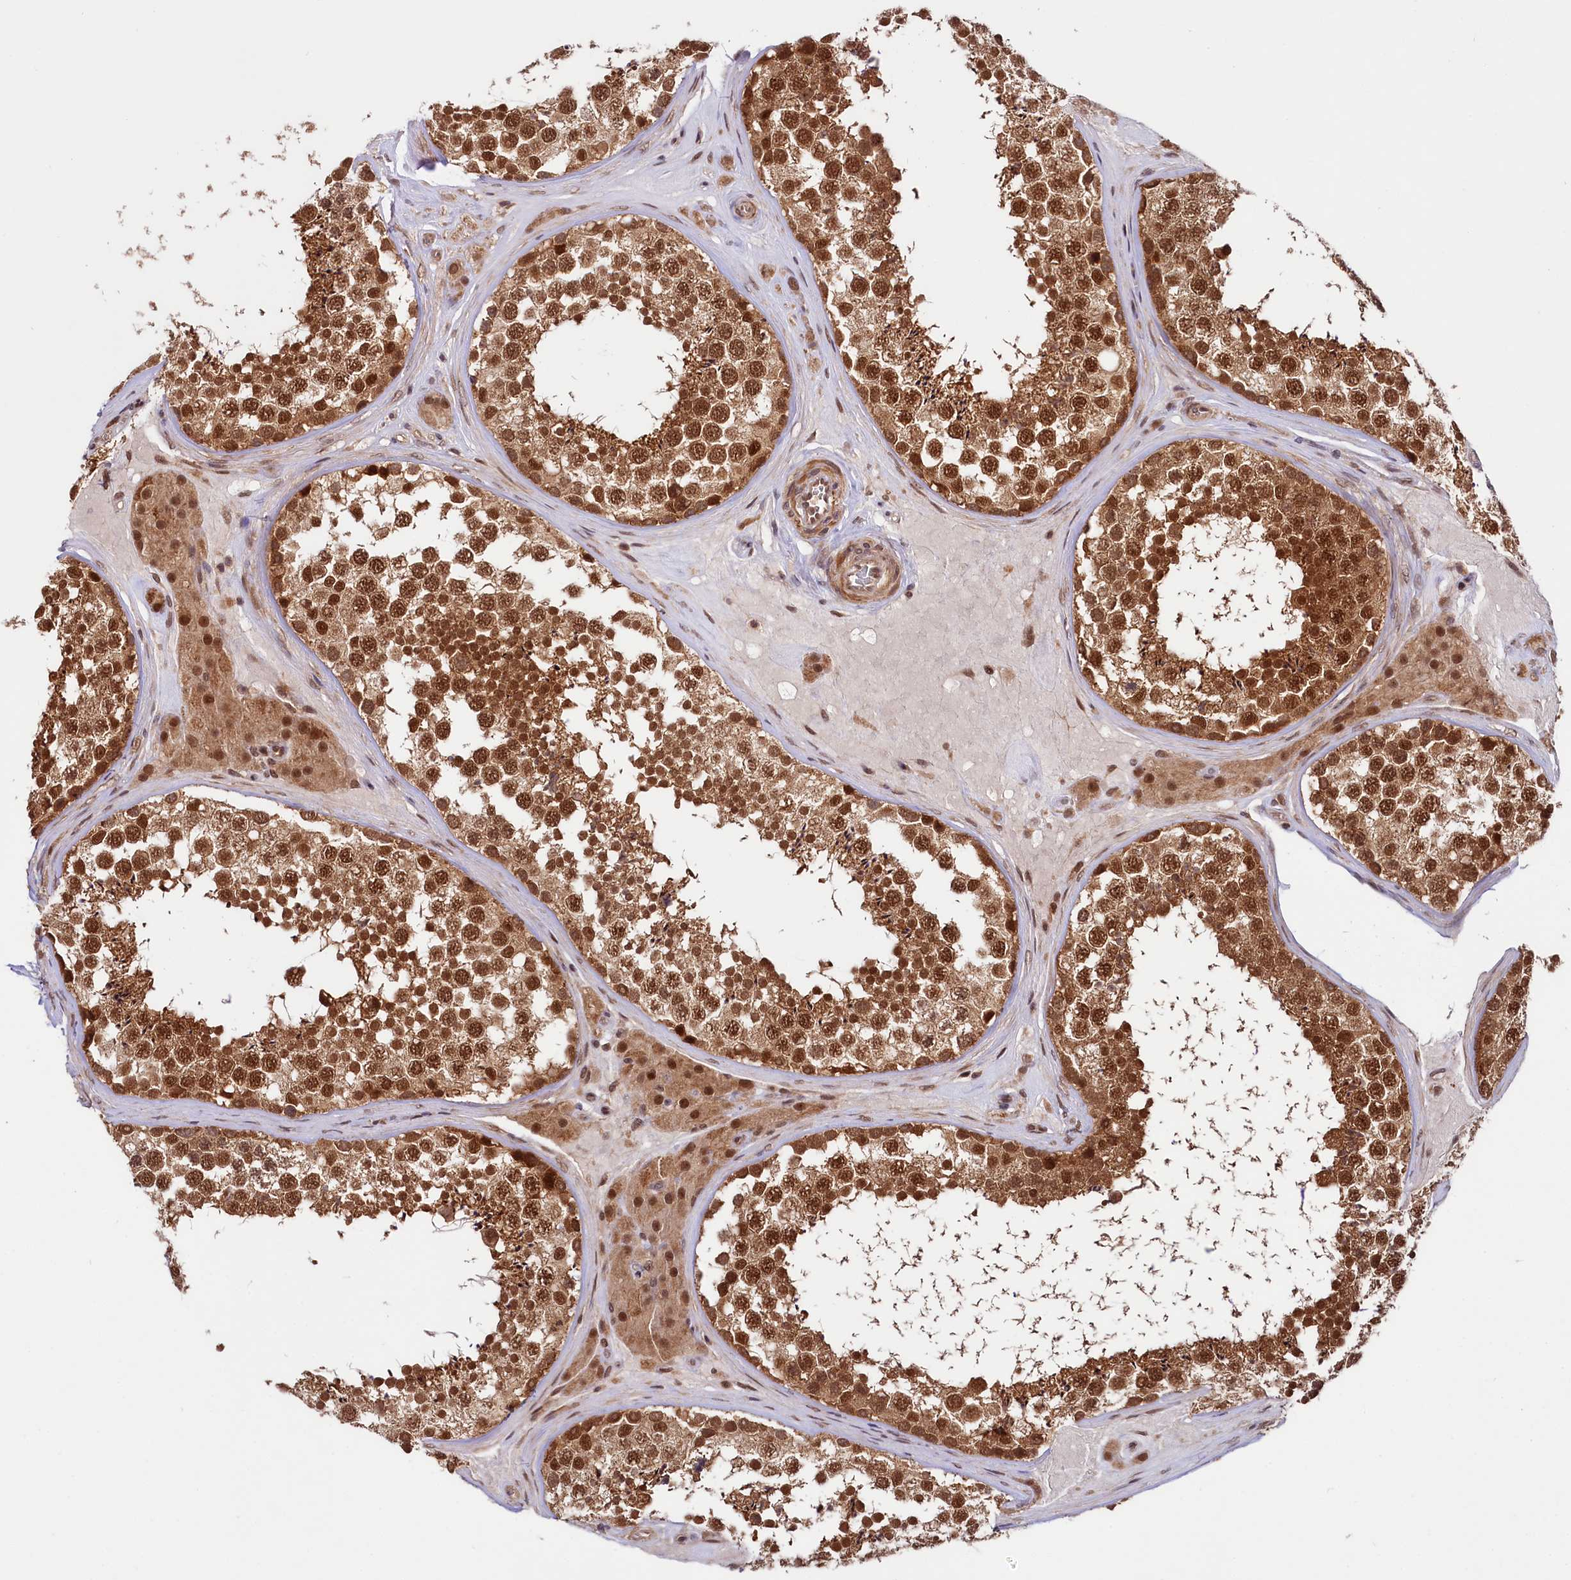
{"staining": {"intensity": "strong", "quantity": ">75%", "location": "cytoplasmic/membranous,nuclear"}, "tissue": "testis", "cell_type": "Cells in seminiferous ducts", "image_type": "normal", "snomed": [{"axis": "morphology", "description": "Normal tissue, NOS"}, {"axis": "topography", "description": "Testis"}], "caption": "Normal testis reveals strong cytoplasmic/membranous,nuclear positivity in approximately >75% of cells in seminiferous ducts, visualized by immunohistochemistry. (Brightfield microscopy of DAB IHC at high magnification).", "gene": "UBE3A", "patient": {"sex": "male", "age": 46}}